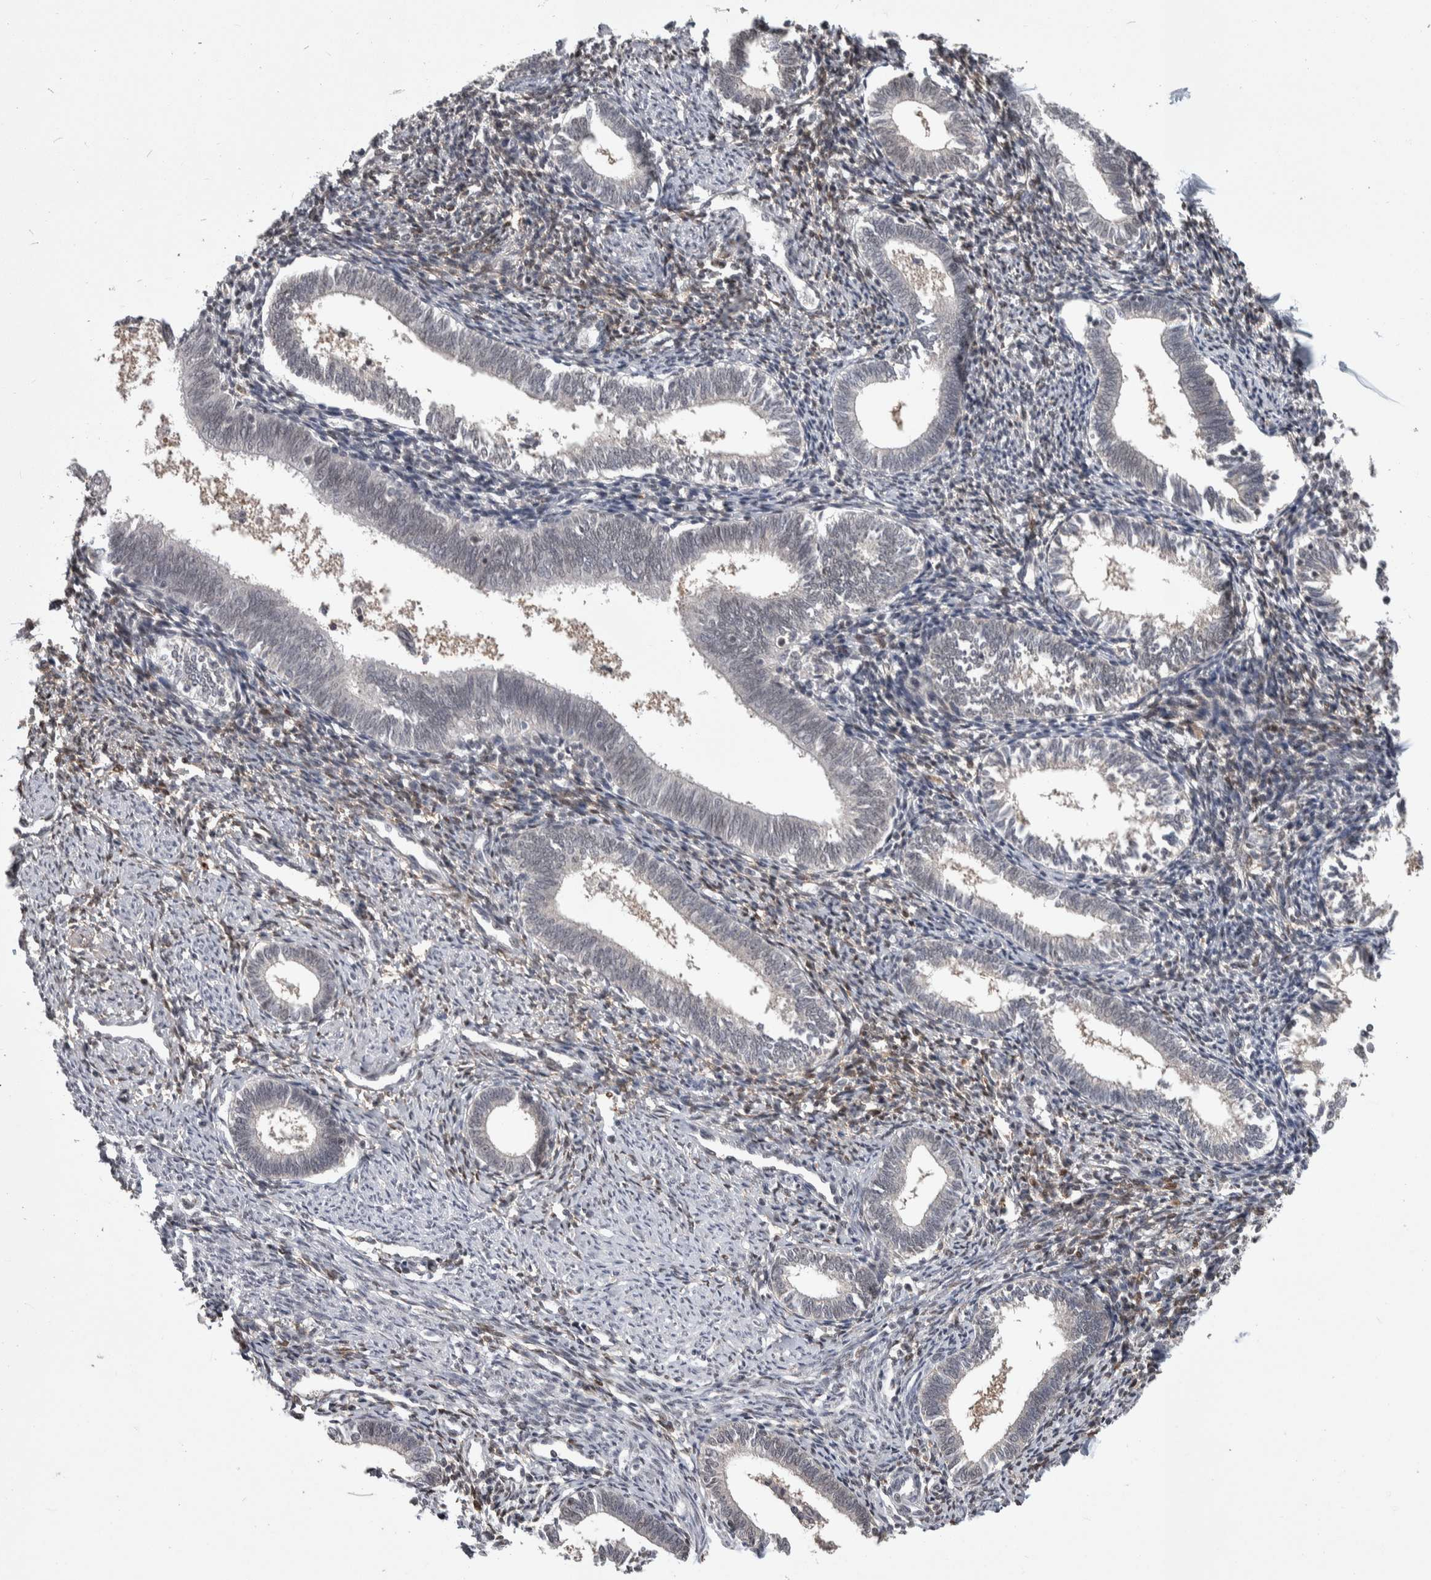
{"staining": {"intensity": "negative", "quantity": "none", "location": "none"}, "tissue": "endometrium", "cell_type": "Cells in endometrial stroma", "image_type": "normal", "snomed": [{"axis": "morphology", "description": "Normal tissue, NOS"}, {"axis": "topography", "description": "Endometrium"}], "caption": "Protein analysis of unremarkable endometrium demonstrates no significant staining in cells in endometrial stroma.", "gene": "ZSCAN21", "patient": {"sex": "female", "age": 41}}